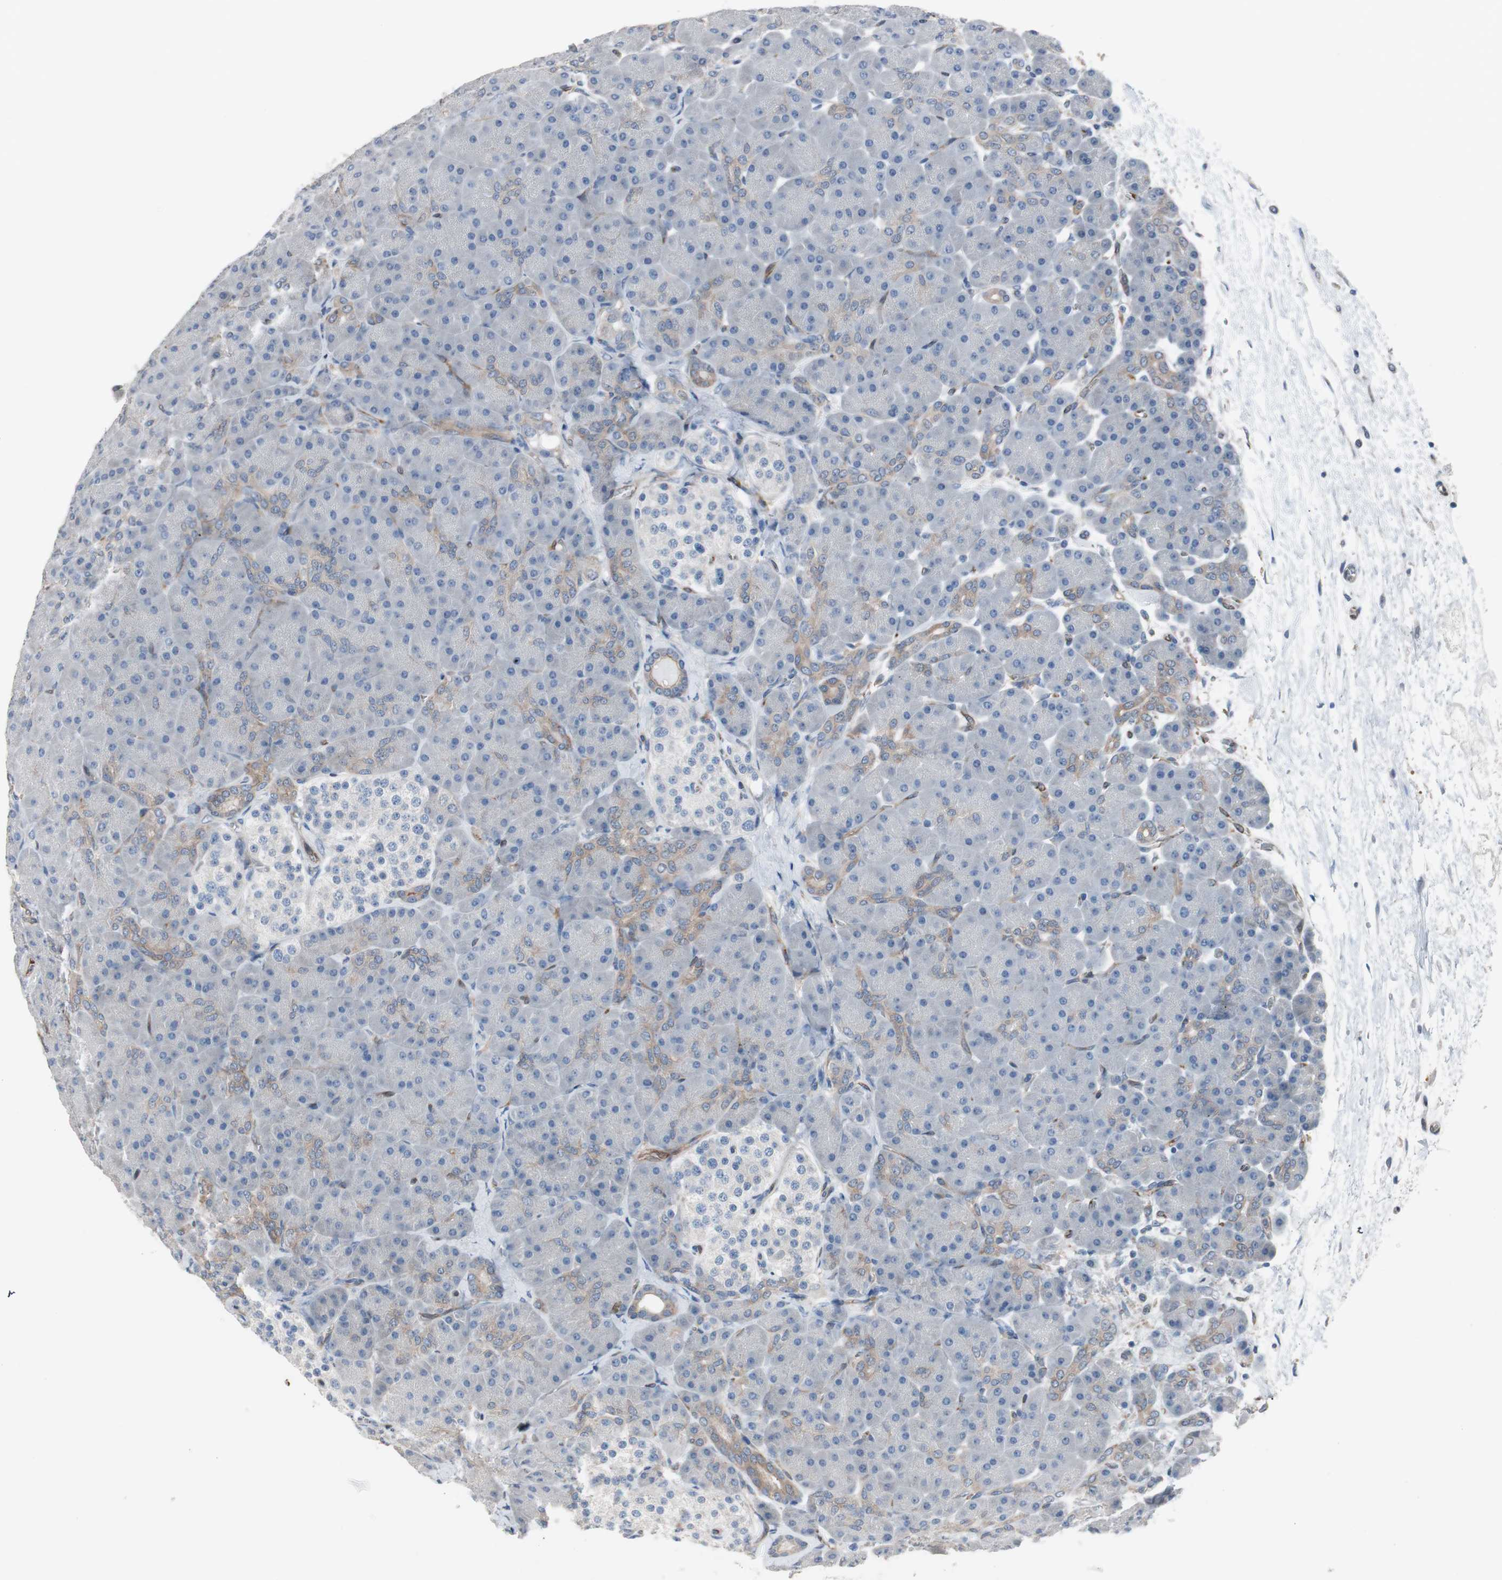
{"staining": {"intensity": "negative", "quantity": "none", "location": "none"}, "tissue": "pancreas", "cell_type": "Exocrine glandular cells", "image_type": "normal", "snomed": [{"axis": "morphology", "description": "Normal tissue, NOS"}, {"axis": "topography", "description": "Pancreas"}], "caption": "Benign pancreas was stained to show a protein in brown. There is no significant expression in exocrine glandular cells. The staining was performed using DAB to visualize the protein expression in brown, while the nuclei were stained in blue with hematoxylin (Magnification: 20x).", "gene": "SWAP70", "patient": {"sex": "male", "age": 66}}